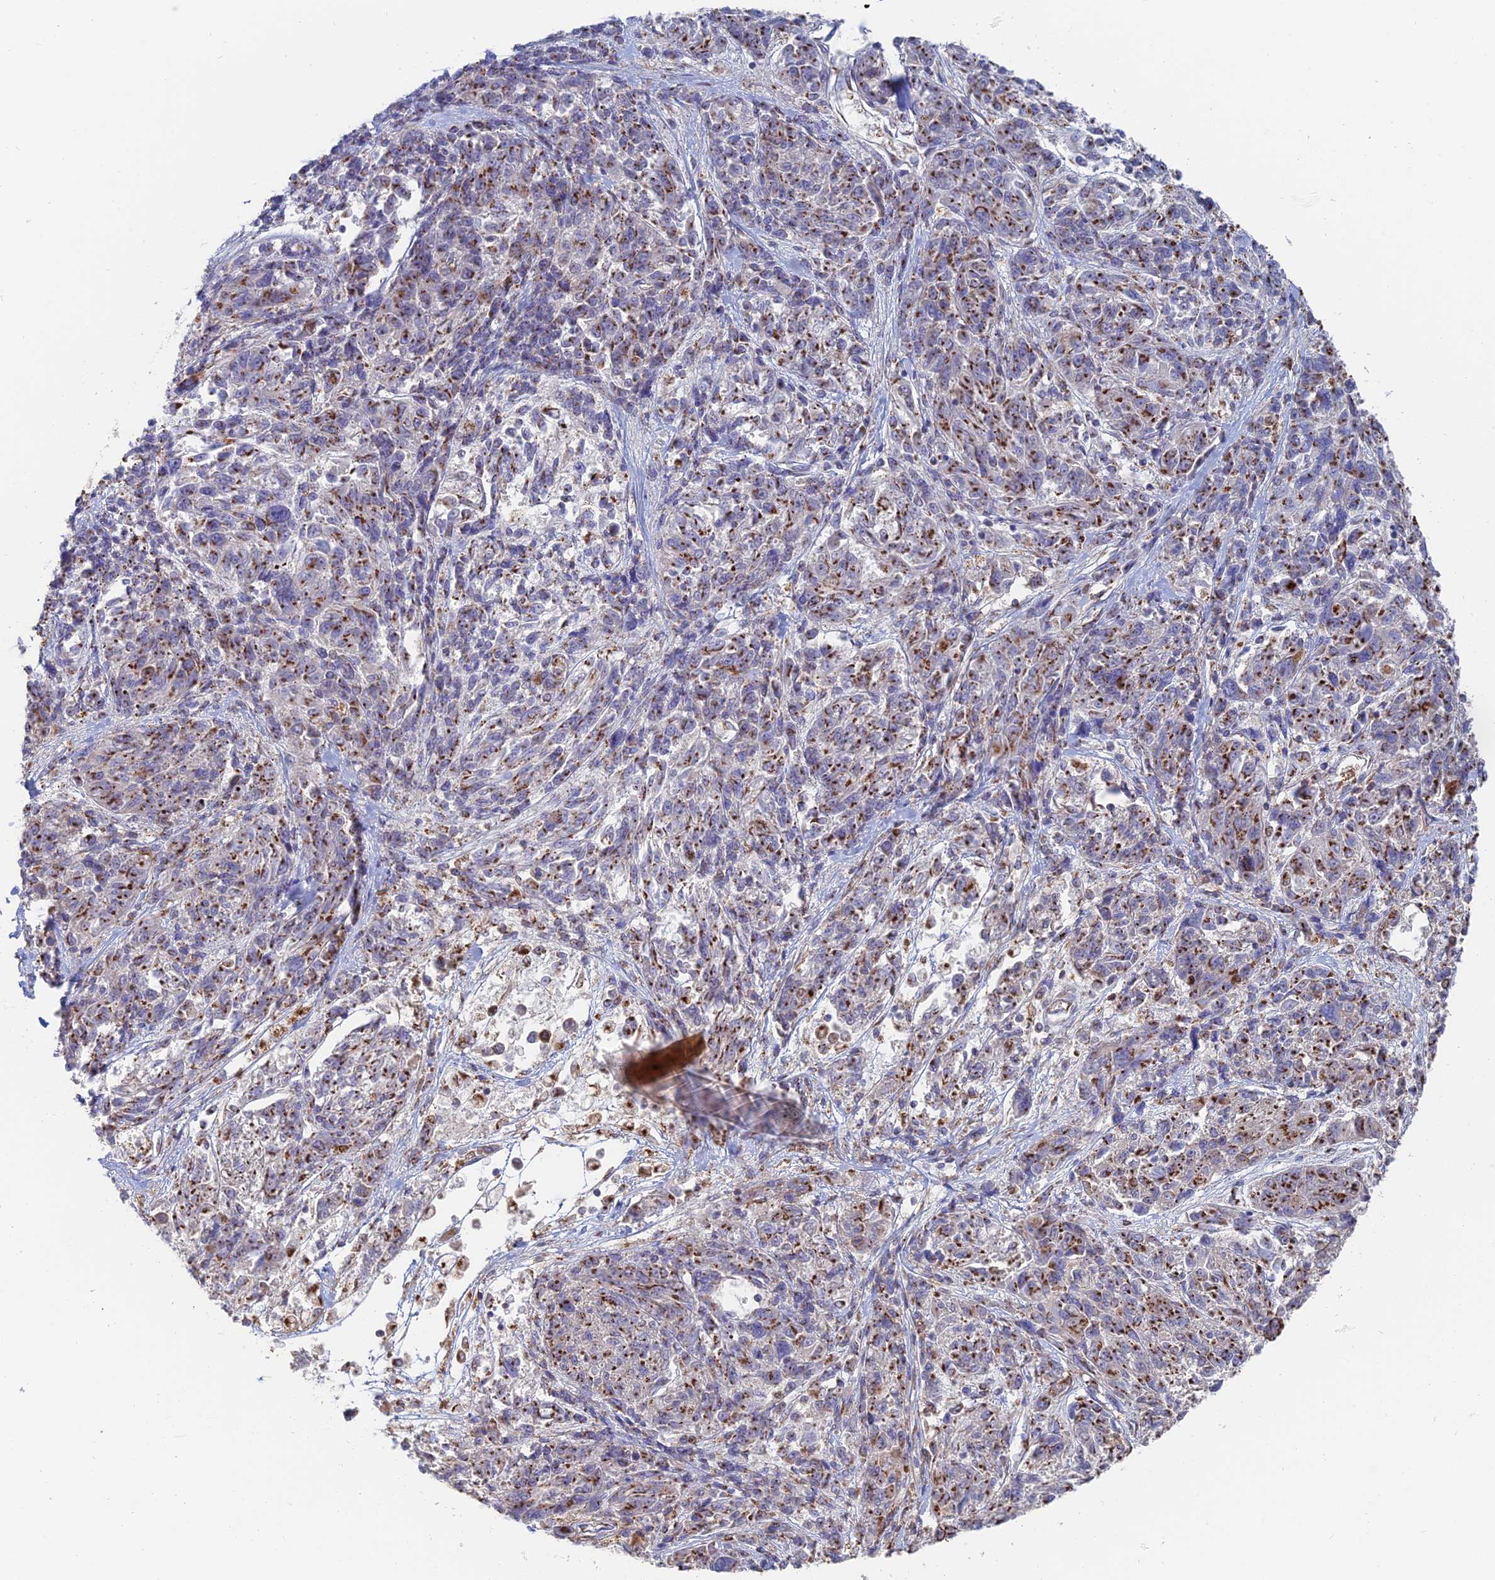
{"staining": {"intensity": "moderate", "quantity": ">75%", "location": "cytoplasmic/membranous"}, "tissue": "melanoma", "cell_type": "Tumor cells", "image_type": "cancer", "snomed": [{"axis": "morphology", "description": "Malignant melanoma, NOS"}, {"axis": "topography", "description": "Skin"}], "caption": "This is a photomicrograph of immunohistochemistry staining of malignant melanoma, which shows moderate positivity in the cytoplasmic/membranous of tumor cells.", "gene": "HS2ST1", "patient": {"sex": "male", "age": 53}}